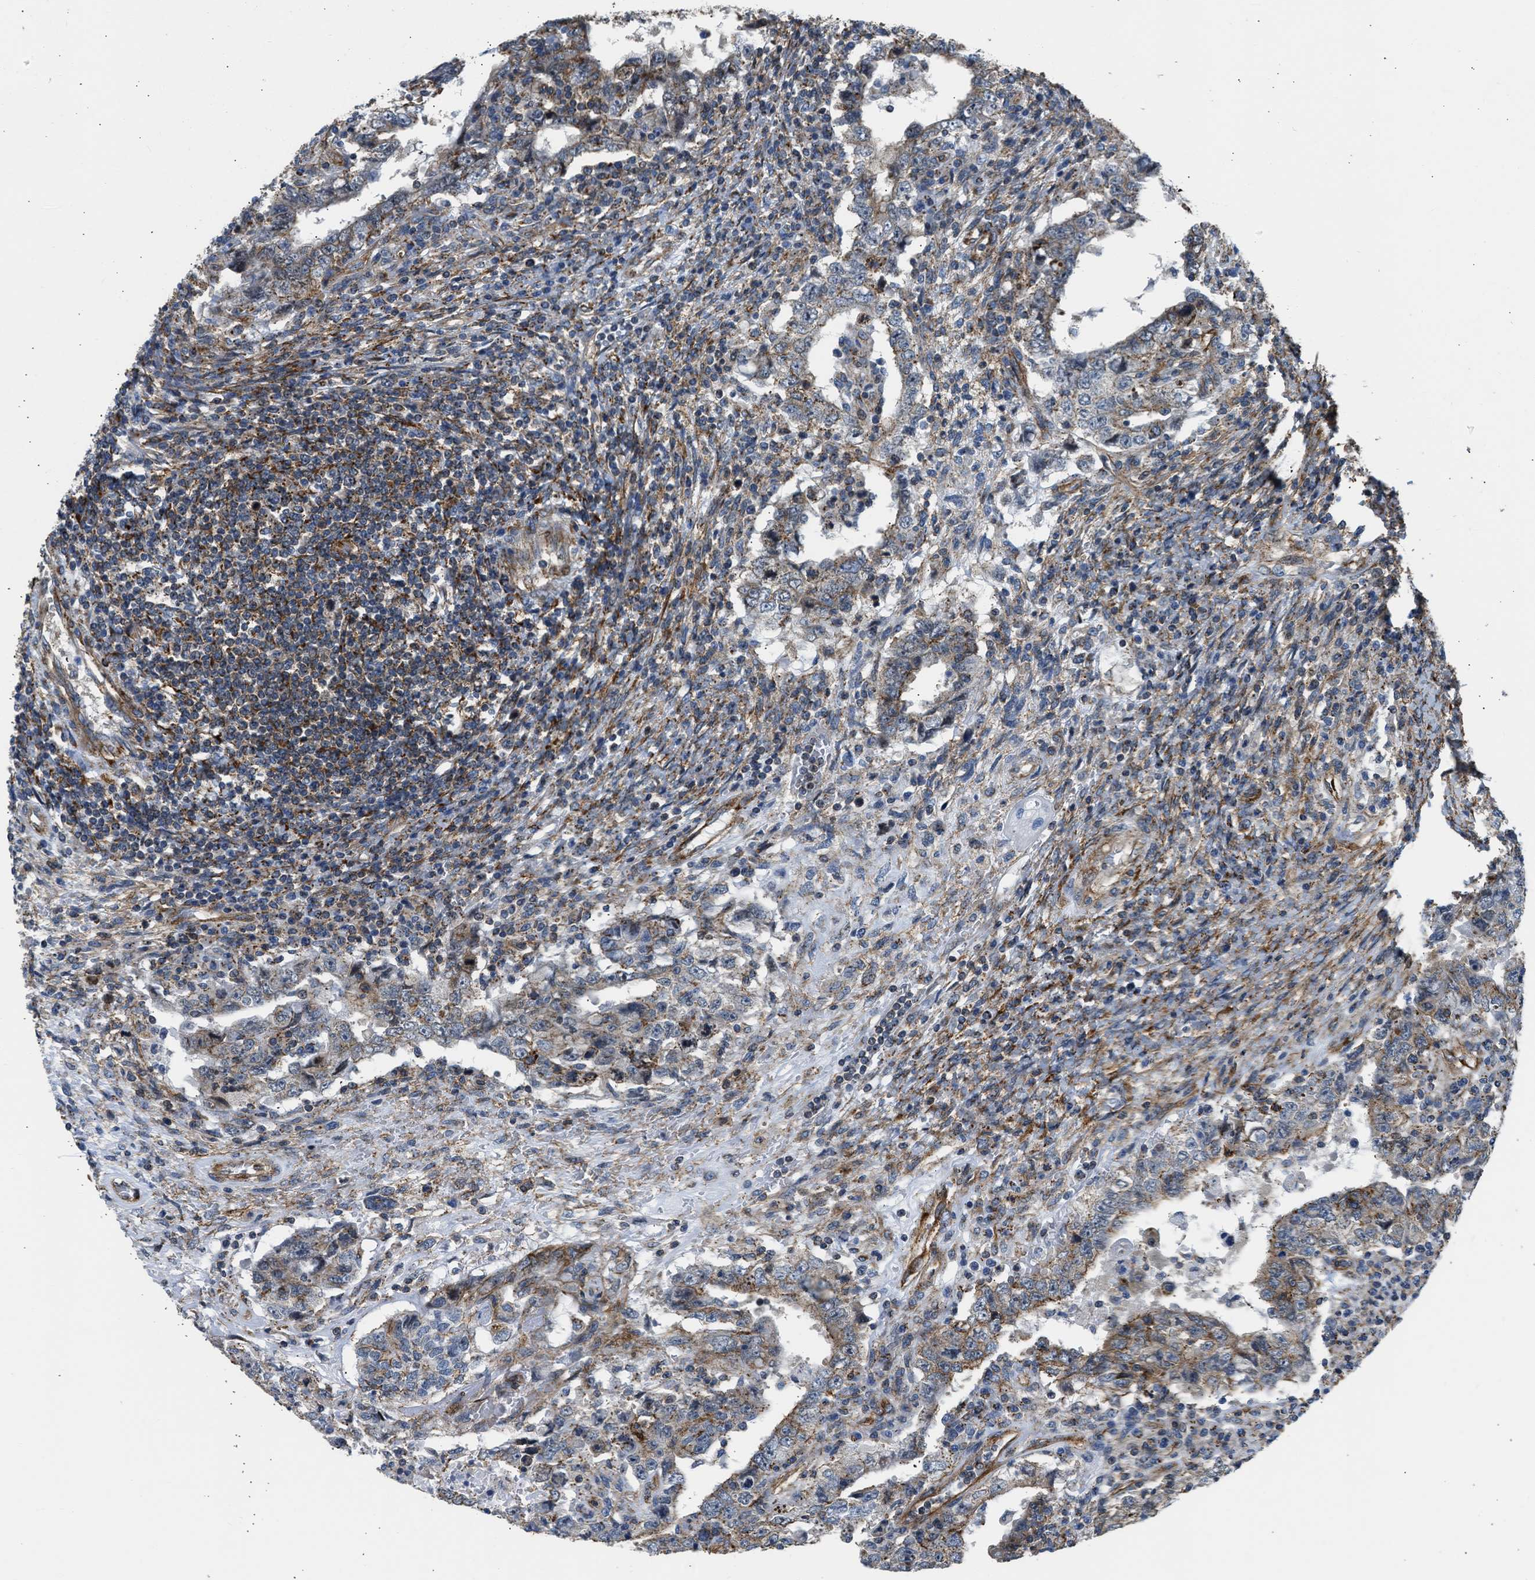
{"staining": {"intensity": "moderate", "quantity": "25%-75%", "location": "cytoplasmic/membranous"}, "tissue": "testis cancer", "cell_type": "Tumor cells", "image_type": "cancer", "snomed": [{"axis": "morphology", "description": "Carcinoma, Embryonal, NOS"}, {"axis": "topography", "description": "Testis"}], "caption": "Approximately 25%-75% of tumor cells in embryonal carcinoma (testis) reveal moderate cytoplasmic/membranous protein expression as visualized by brown immunohistochemical staining.", "gene": "SEPTIN2", "patient": {"sex": "male", "age": 26}}